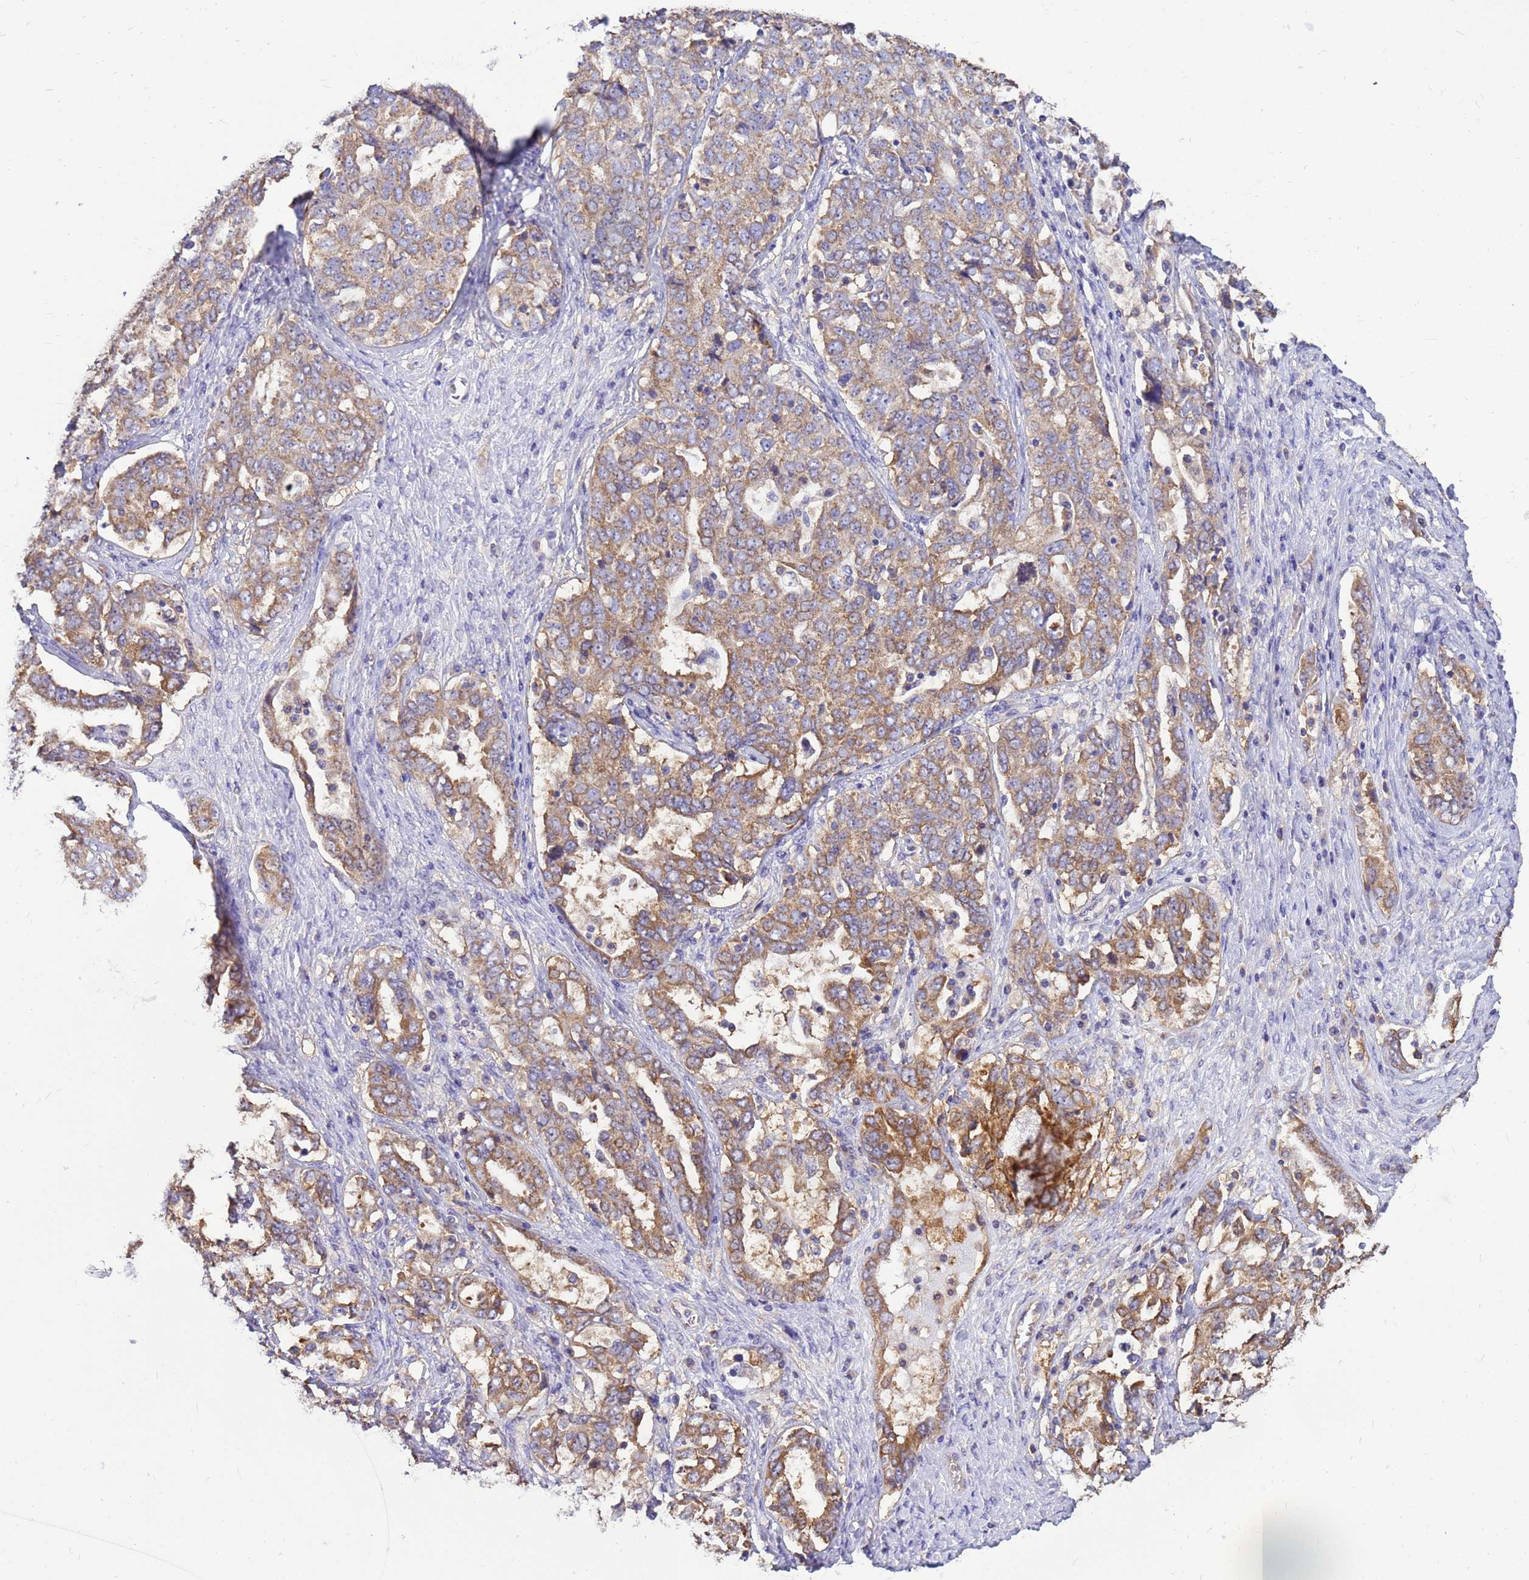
{"staining": {"intensity": "moderate", "quantity": ">75%", "location": "cytoplasmic/membranous"}, "tissue": "ovarian cancer", "cell_type": "Tumor cells", "image_type": "cancer", "snomed": [{"axis": "morphology", "description": "Carcinoma, endometroid"}, {"axis": "topography", "description": "Ovary"}], "caption": "High-magnification brightfield microscopy of ovarian endometroid carcinoma stained with DAB (brown) and counterstained with hematoxylin (blue). tumor cells exhibit moderate cytoplasmic/membranous positivity is appreciated in approximately>75% of cells.", "gene": "TUBB1", "patient": {"sex": "female", "age": 62}}